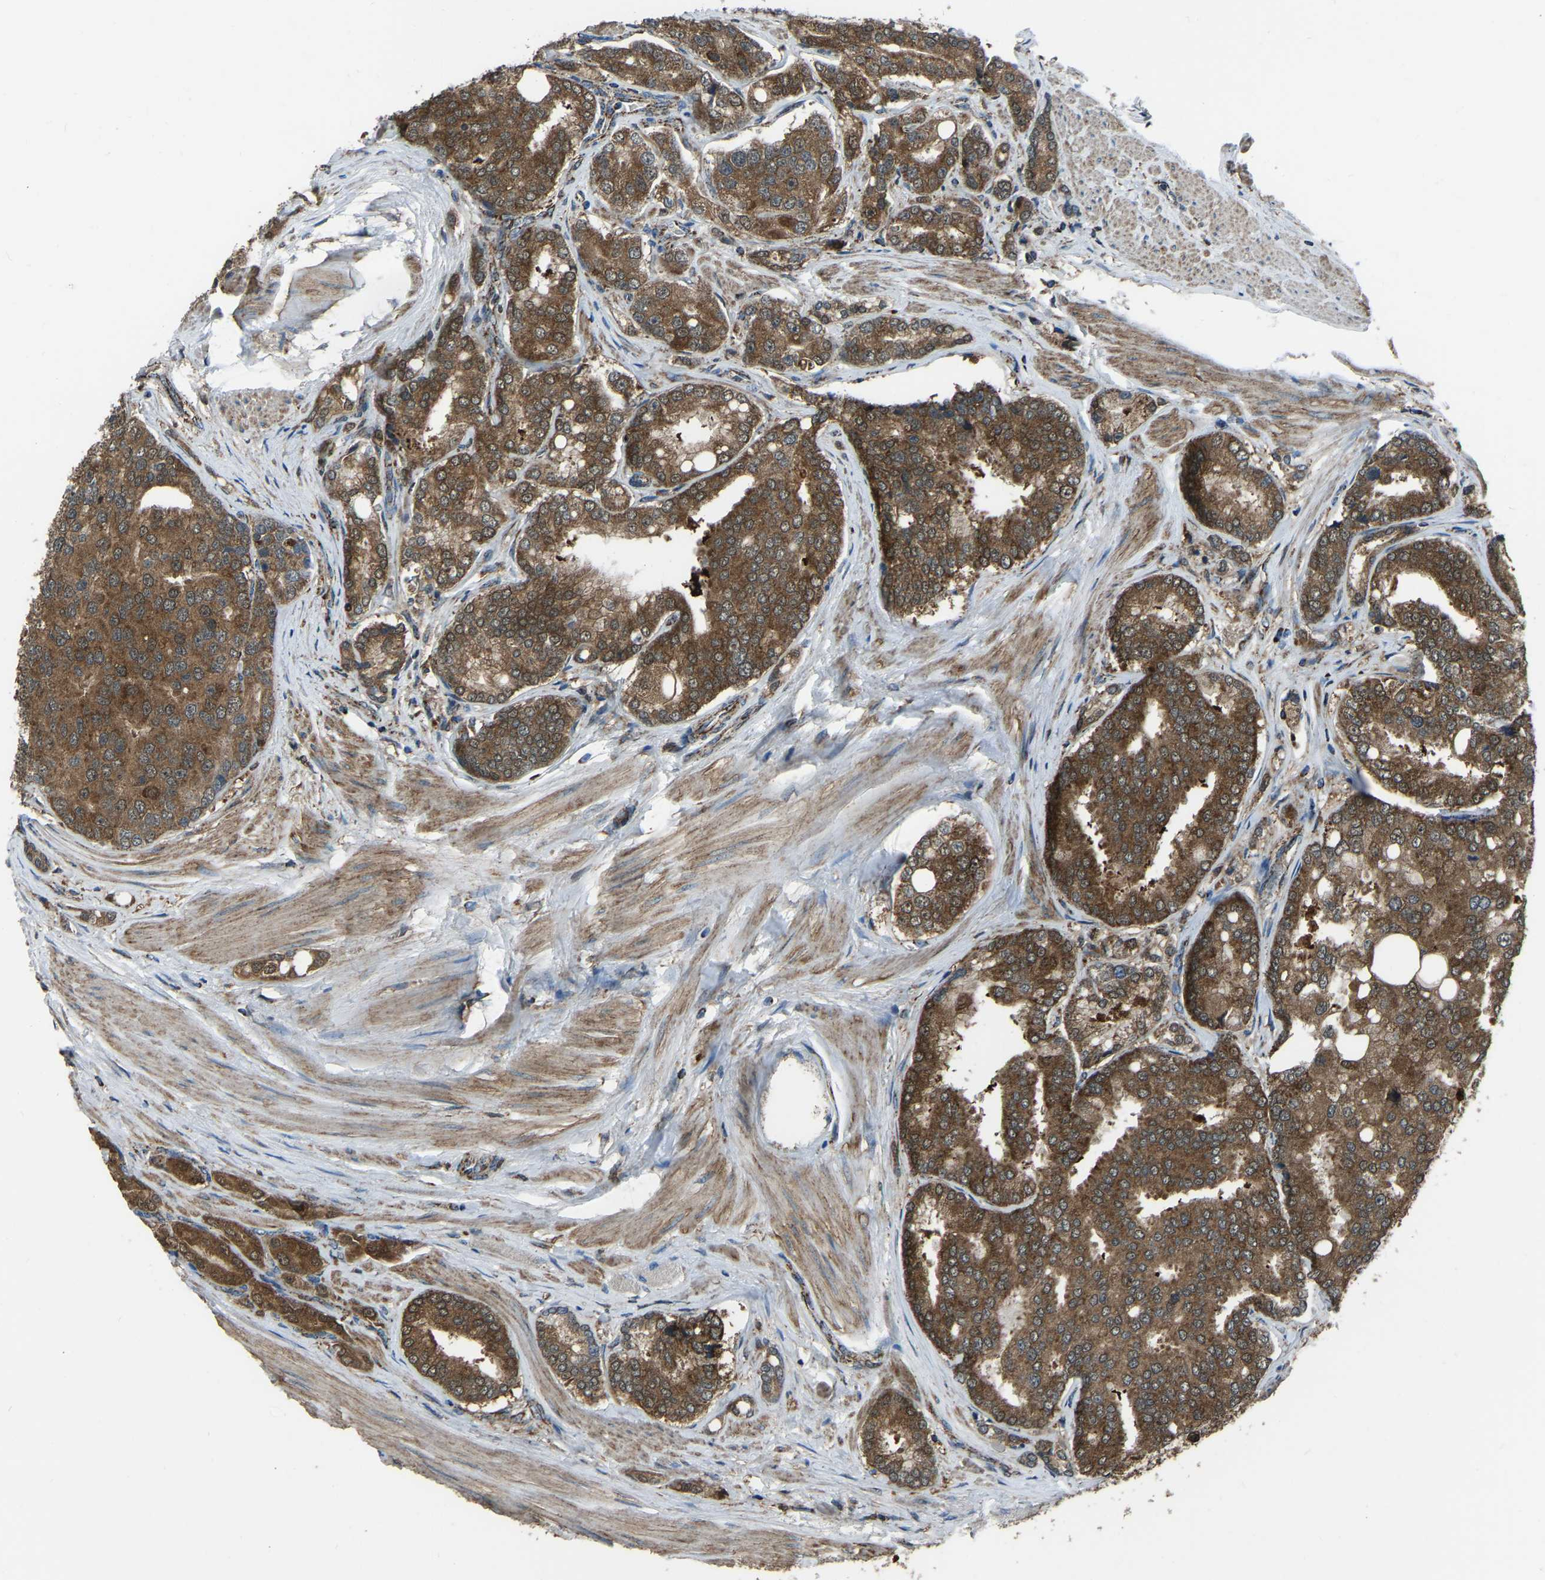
{"staining": {"intensity": "strong", "quantity": ">75%", "location": "cytoplasmic/membranous"}, "tissue": "prostate cancer", "cell_type": "Tumor cells", "image_type": "cancer", "snomed": [{"axis": "morphology", "description": "Adenocarcinoma, High grade"}, {"axis": "topography", "description": "Prostate"}], "caption": "Human prostate cancer stained for a protein (brown) displays strong cytoplasmic/membranous positive positivity in about >75% of tumor cells.", "gene": "AKR1A1", "patient": {"sex": "male", "age": 50}}